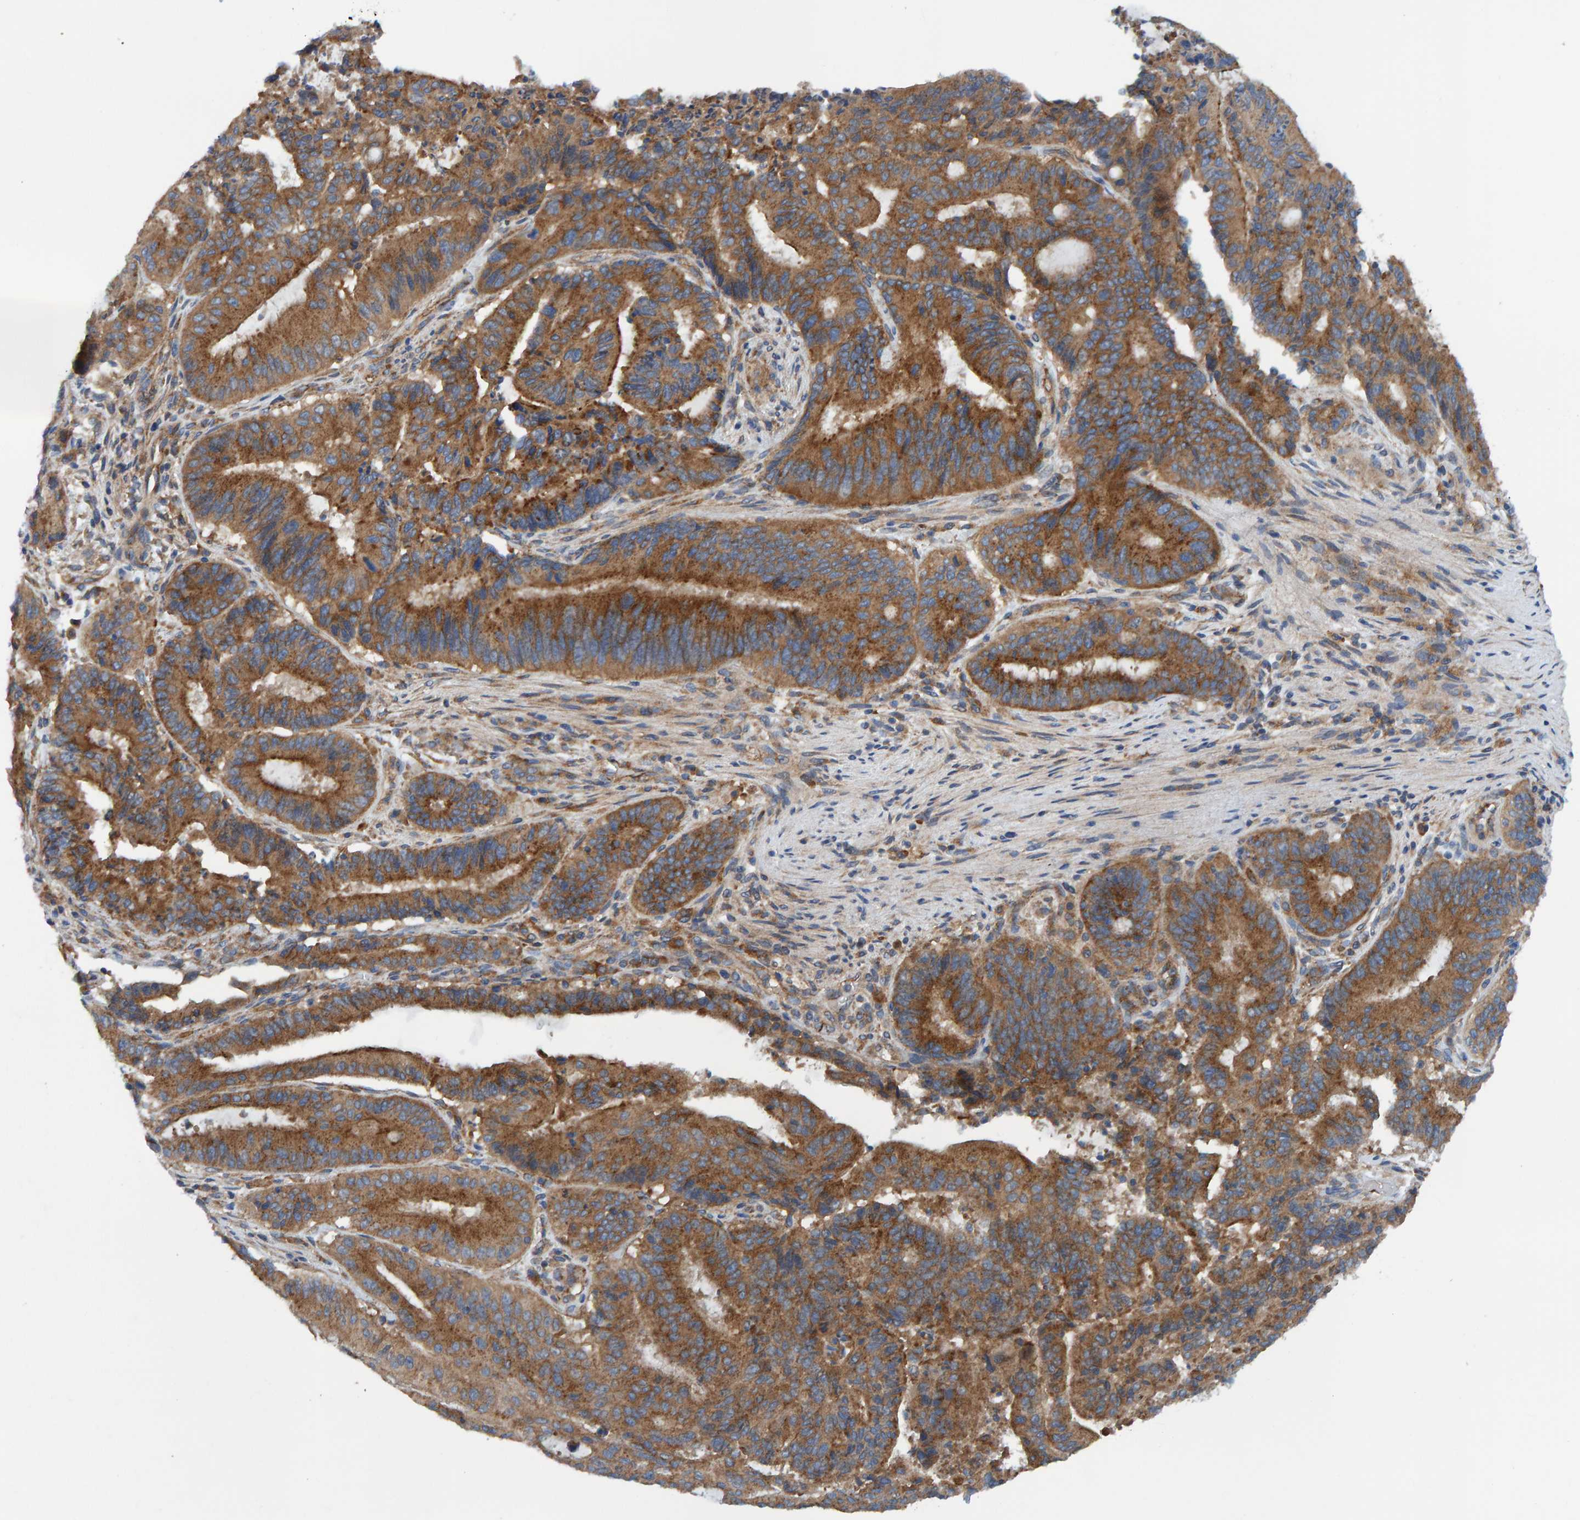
{"staining": {"intensity": "strong", "quantity": ">75%", "location": "cytoplasmic/membranous"}, "tissue": "liver cancer", "cell_type": "Tumor cells", "image_type": "cancer", "snomed": [{"axis": "morphology", "description": "Normal tissue, NOS"}, {"axis": "morphology", "description": "Cholangiocarcinoma"}, {"axis": "topography", "description": "Liver"}, {"axis": "topography", "description": "Peripheral nerve tissue"}], "caption": "Immunohistochemistry (IHC) (DAB) staining of human cholangiocarcinoma (liver) displays strong cytoplasmic/membranous protein expression in approximately >75% of tumor cells. The staining was performed using DAB (3,3'-diaminobenzidine), with brown indicating positive protein expression. Nuclei are stained blue with hematoxylin.", "gene": "MKLN1", "patient": {"sex": "female", "age": 73}}